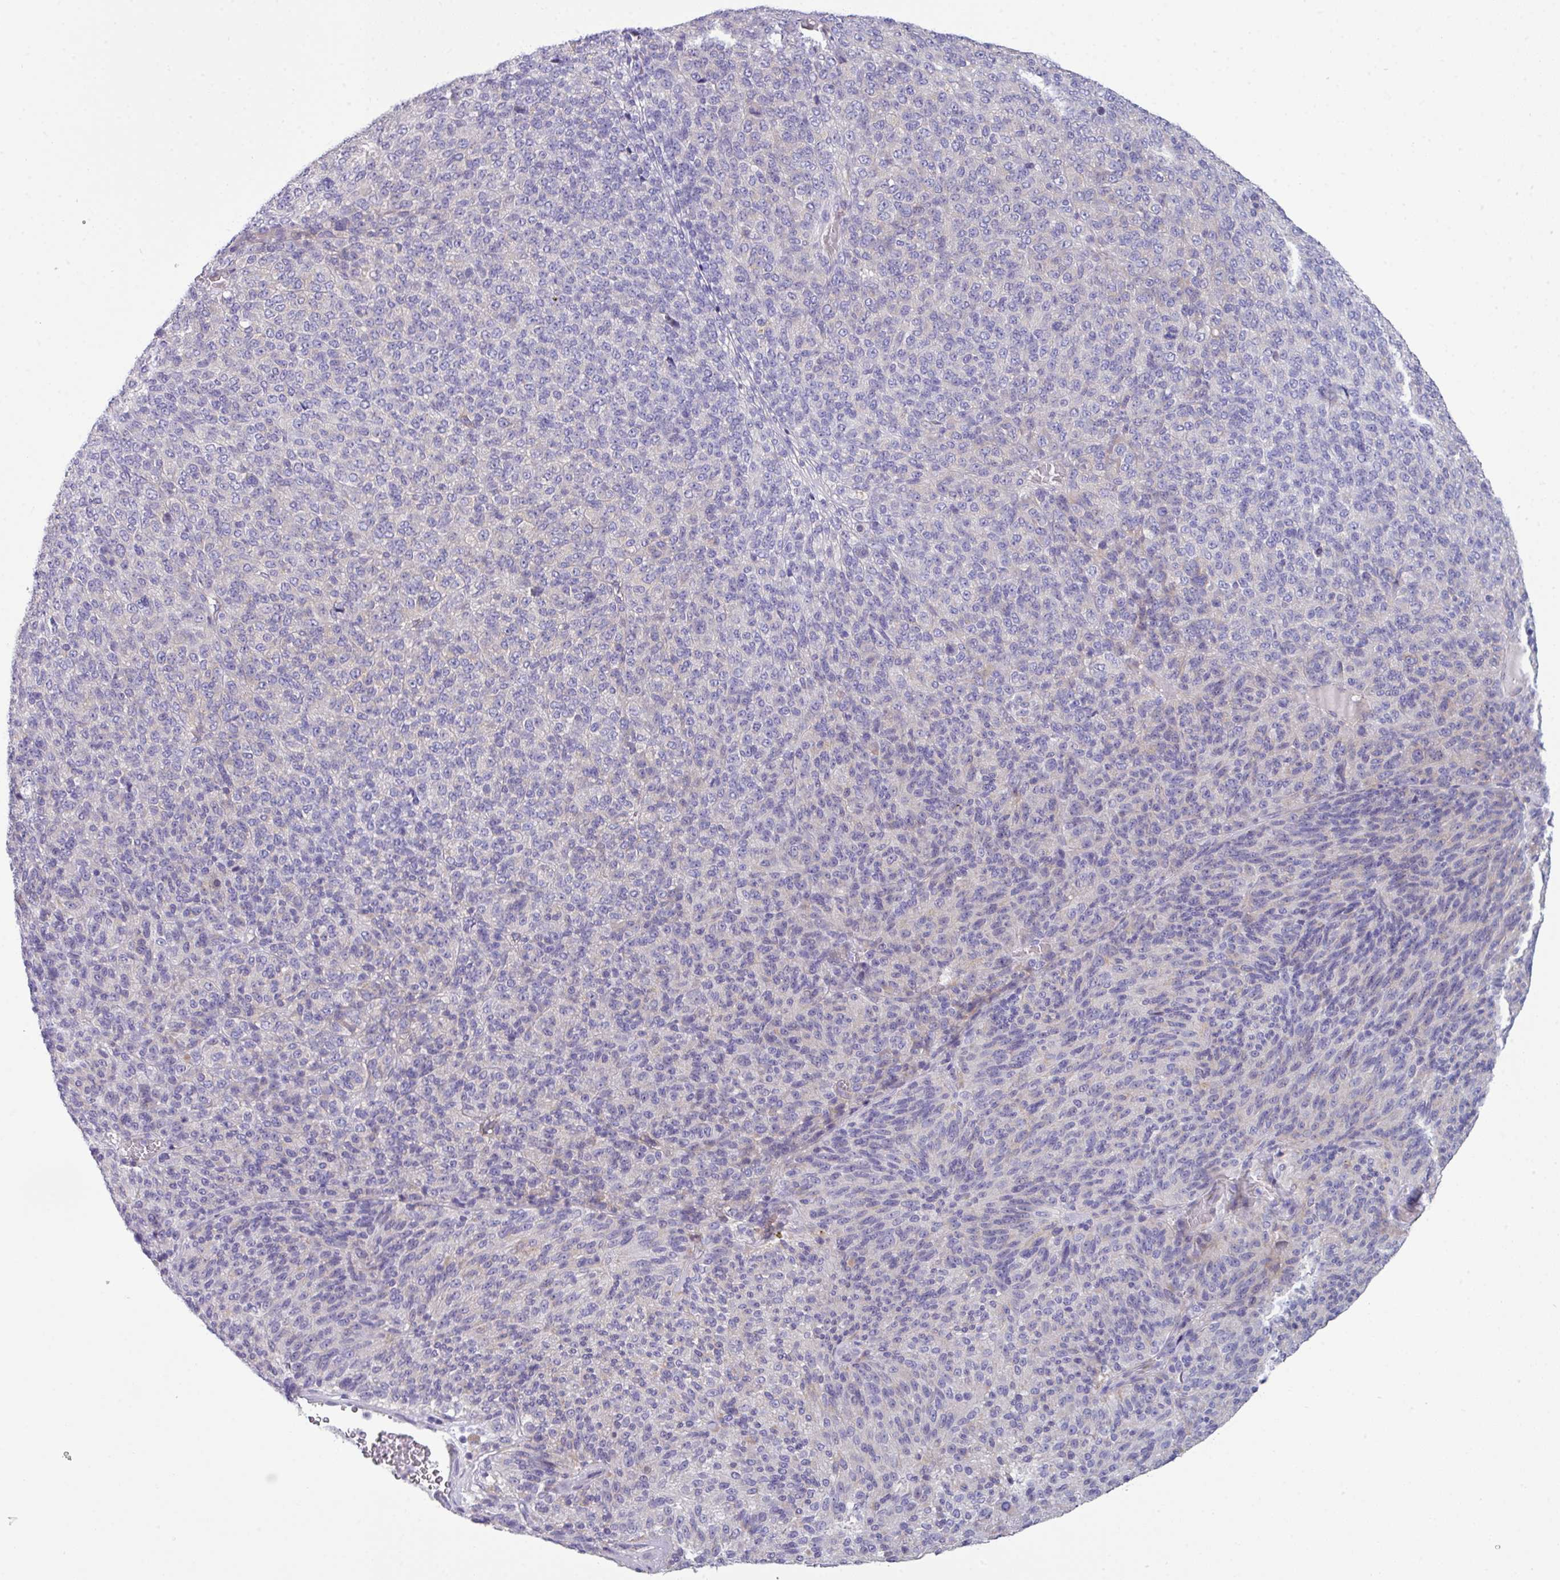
{"staining": {"intensity": "negative", "quantity": "none", "location": "none"}, "tissue": "melanoma", "cell_type": "Tumor cells", "image_type": "cancer", "snomed": [{"axis": "morphology", "description": "Malignant melanoma, Metastatic site"}, {"axis": "topography", "description": "Brain"}], "caption": "Tumor cells show no significant protein positivity in melanoma.", "gene": "ABCC5", "patient": {"sex": "female", "age": 56}}